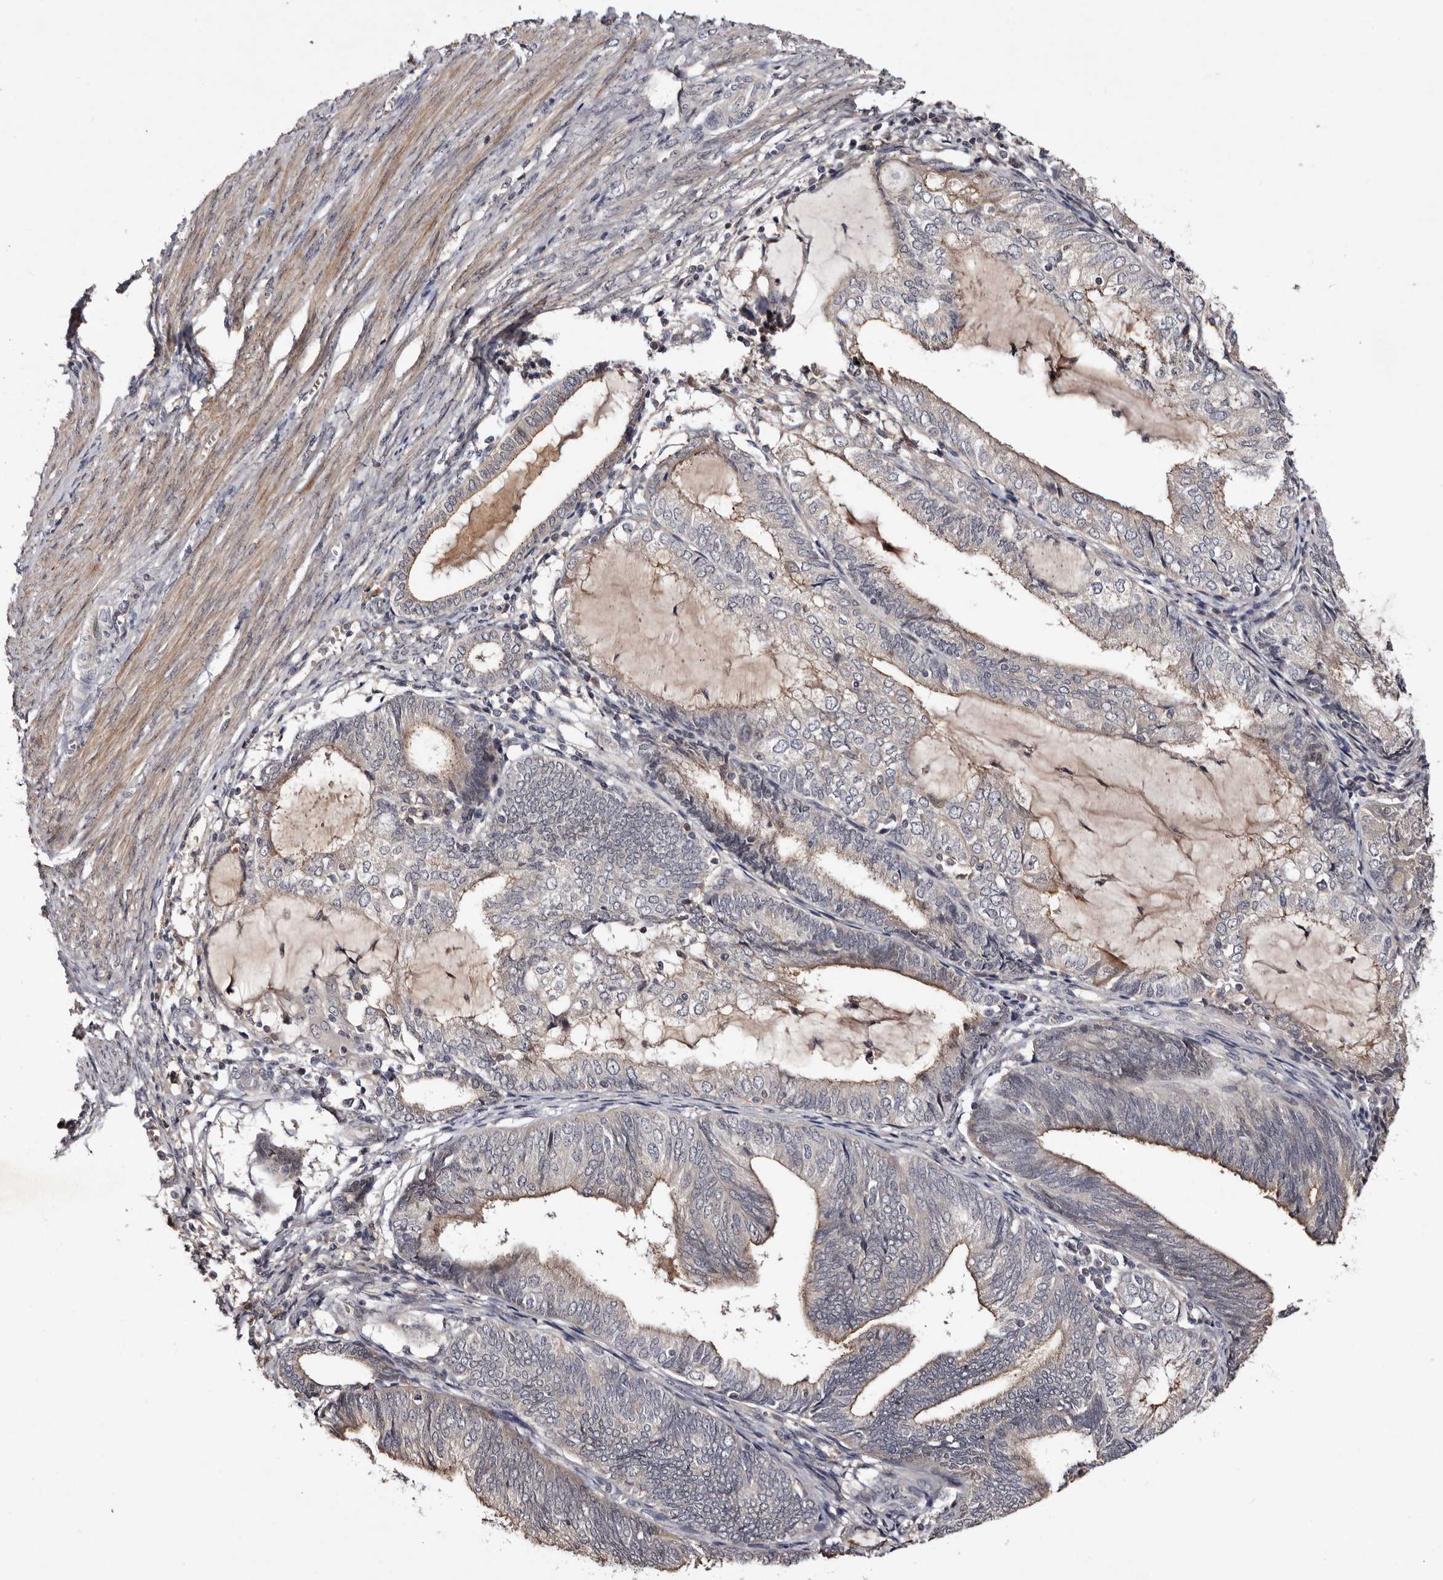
{"staining": {"intensity": "moderate", "quantity": "<25%", "location": "cytoplasmic/membranous"}, "tissue": "endometrial cancer", "cell_type": "Tumor cells", "image_type": "cancer", "snomed": [{"axis": "morphology", "description": "Adenocarcinoma, NOS"}, {"axis": "topography", "description": "Endometrium"}], "caption": "IHC (DAB) staining of human endometrial cancer (adenocarcinoma) demonstrates moderate cytoplasmic/membranous protein staining in about <25% of tumor cells.", "gene": "LANCL2", "patient": {"sex": "female", "age": 81}}